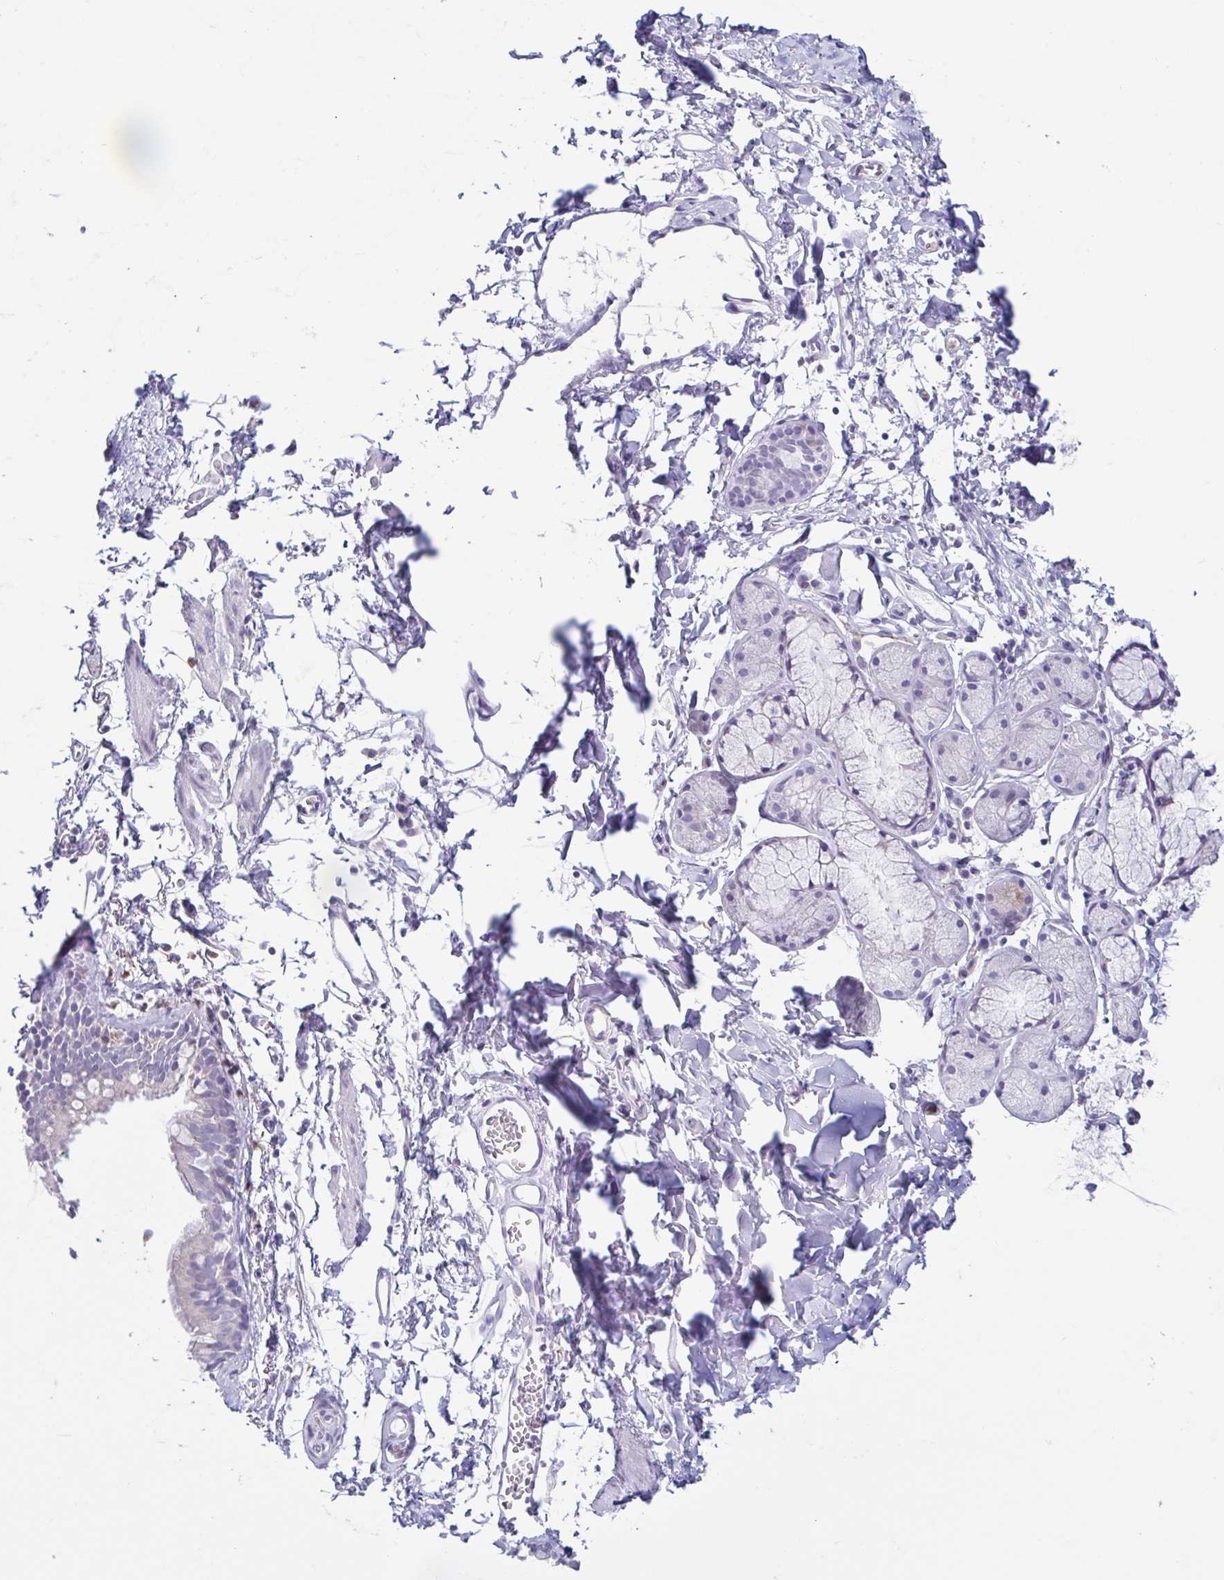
{"staining": {"intensity": "weak", "quantity": "<25%", "location": "cytoplasmic/membranous"}, "tissue": "bronchus", "cell_type": "Respiratory epithelial cells", "image_type": "normal", "snomed": [{"axis": "morphology", "description": "Normal tissue, NOS"}, {"axis": "topography", "description": "Cartilage tissue"}, {"axis": "topography", "description": "Bronchus"}], "caption": "Immunohistochemistry (IHC) of unremarkable bronchus demonstrates no positivity in respiratory epithelial cells. Nuclei are stained in blue.", "gene": "ATP6V1G2", "patient": {"sex": "female", "age": 59}}